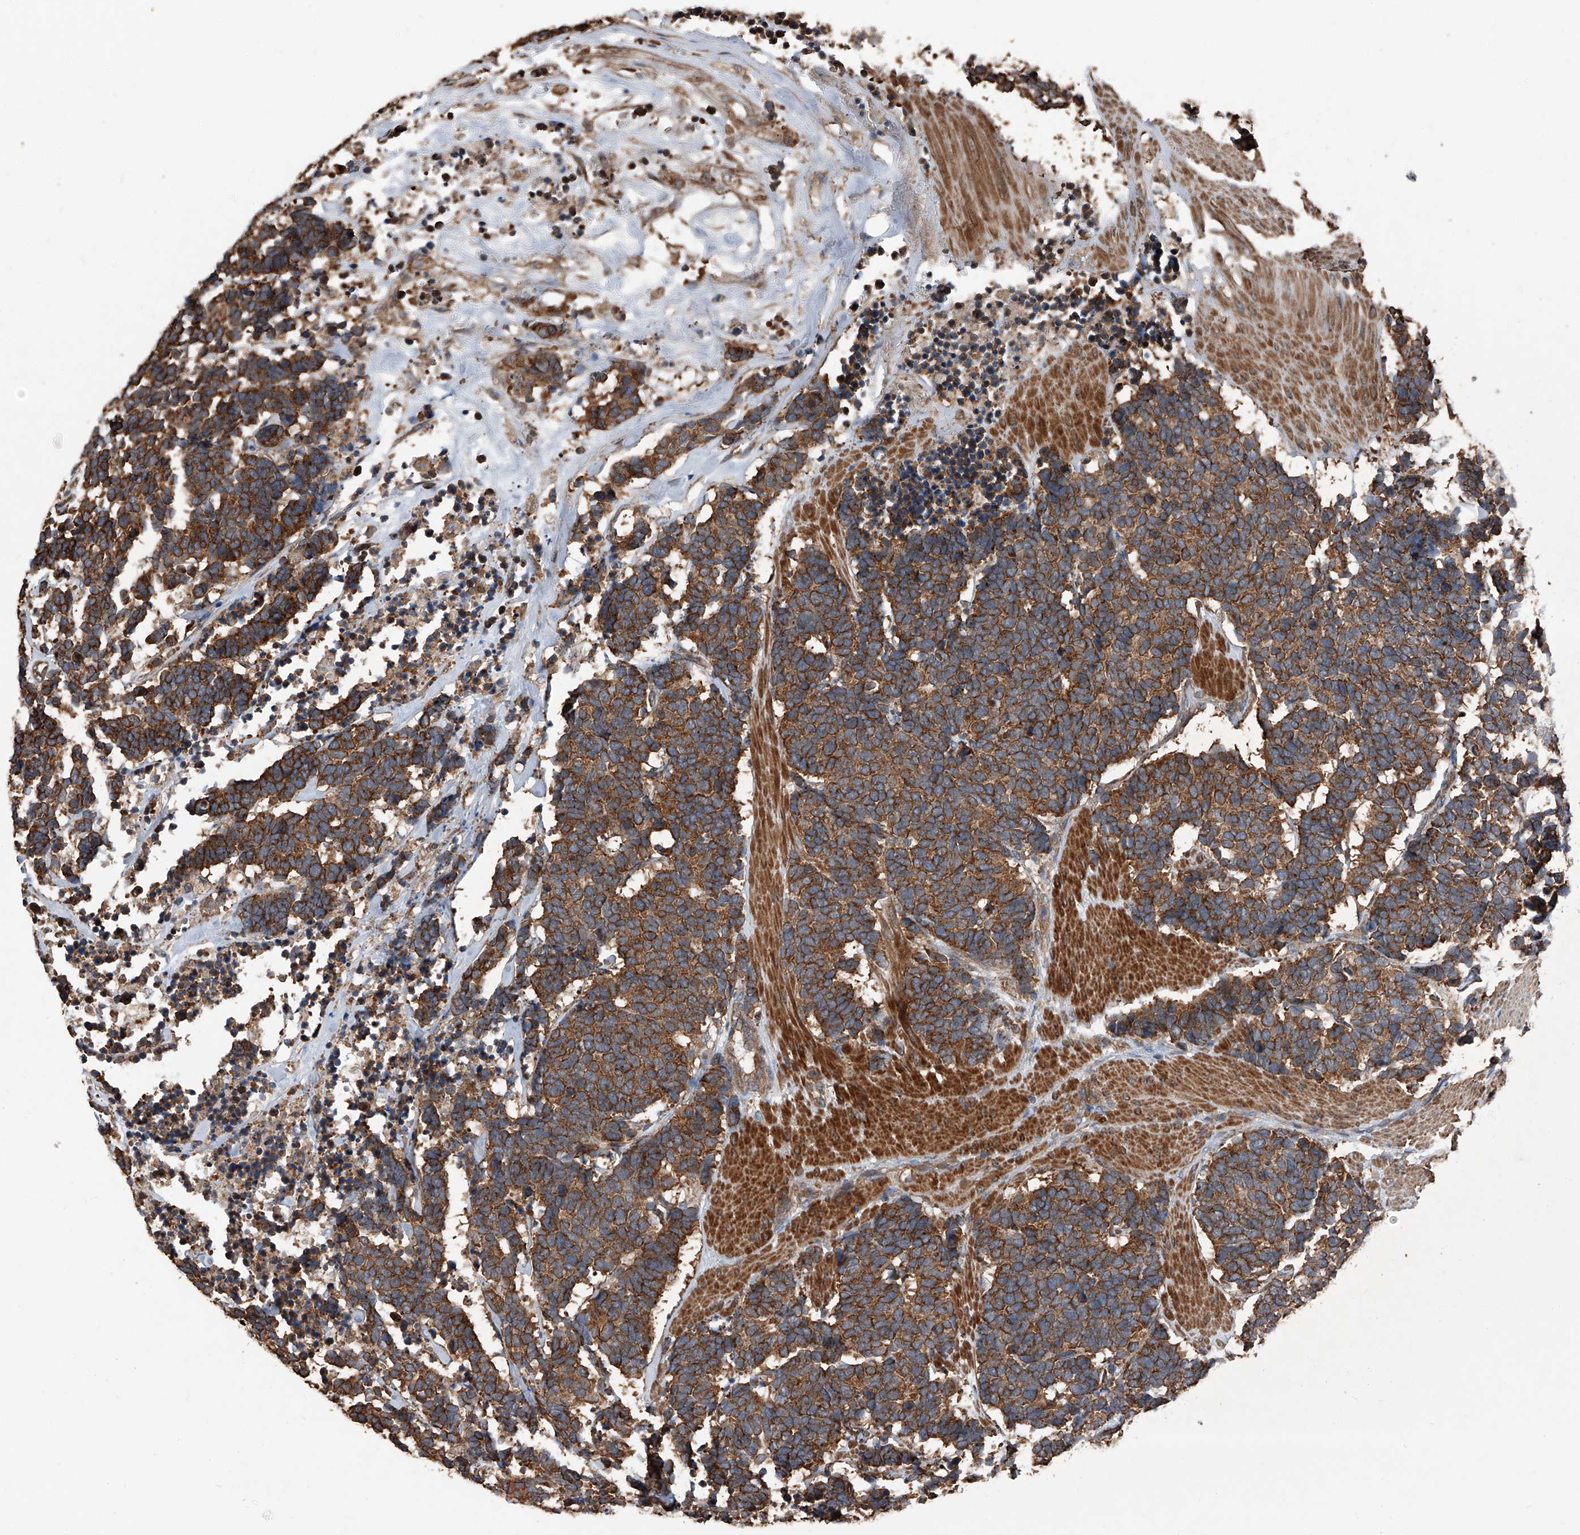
{"staining": {"intensity": "moderate", "quantity": ">75%", "location": "cytoplasmic/membranous"}, "tissue": "carcinoid", "cell_type": "Tumor cells", "image_type": "cancer", "snomed": [{"axis": "morphology", "description": "Carcinoma, NOS"}, {"axis": "morphology", "description": "Carcinoid, malignant, NOS"}, {"axis": "topography", "description": "Urinary bladder"}], "caption": "High-magnification brightfield microscopy of carcinoid stained with DAB (3,3'-diaminobenzidine) (brown) and counterstained with hematoxylin (blue). tumor cells exhibit moderate cytoplasmic/membranous expression is seen in about>75% of cells. (Brightfield microscopy of DAB IHC at high magnification).", "gene": "KCNJ2", "patient": {"sex": "male", "age": 57}}